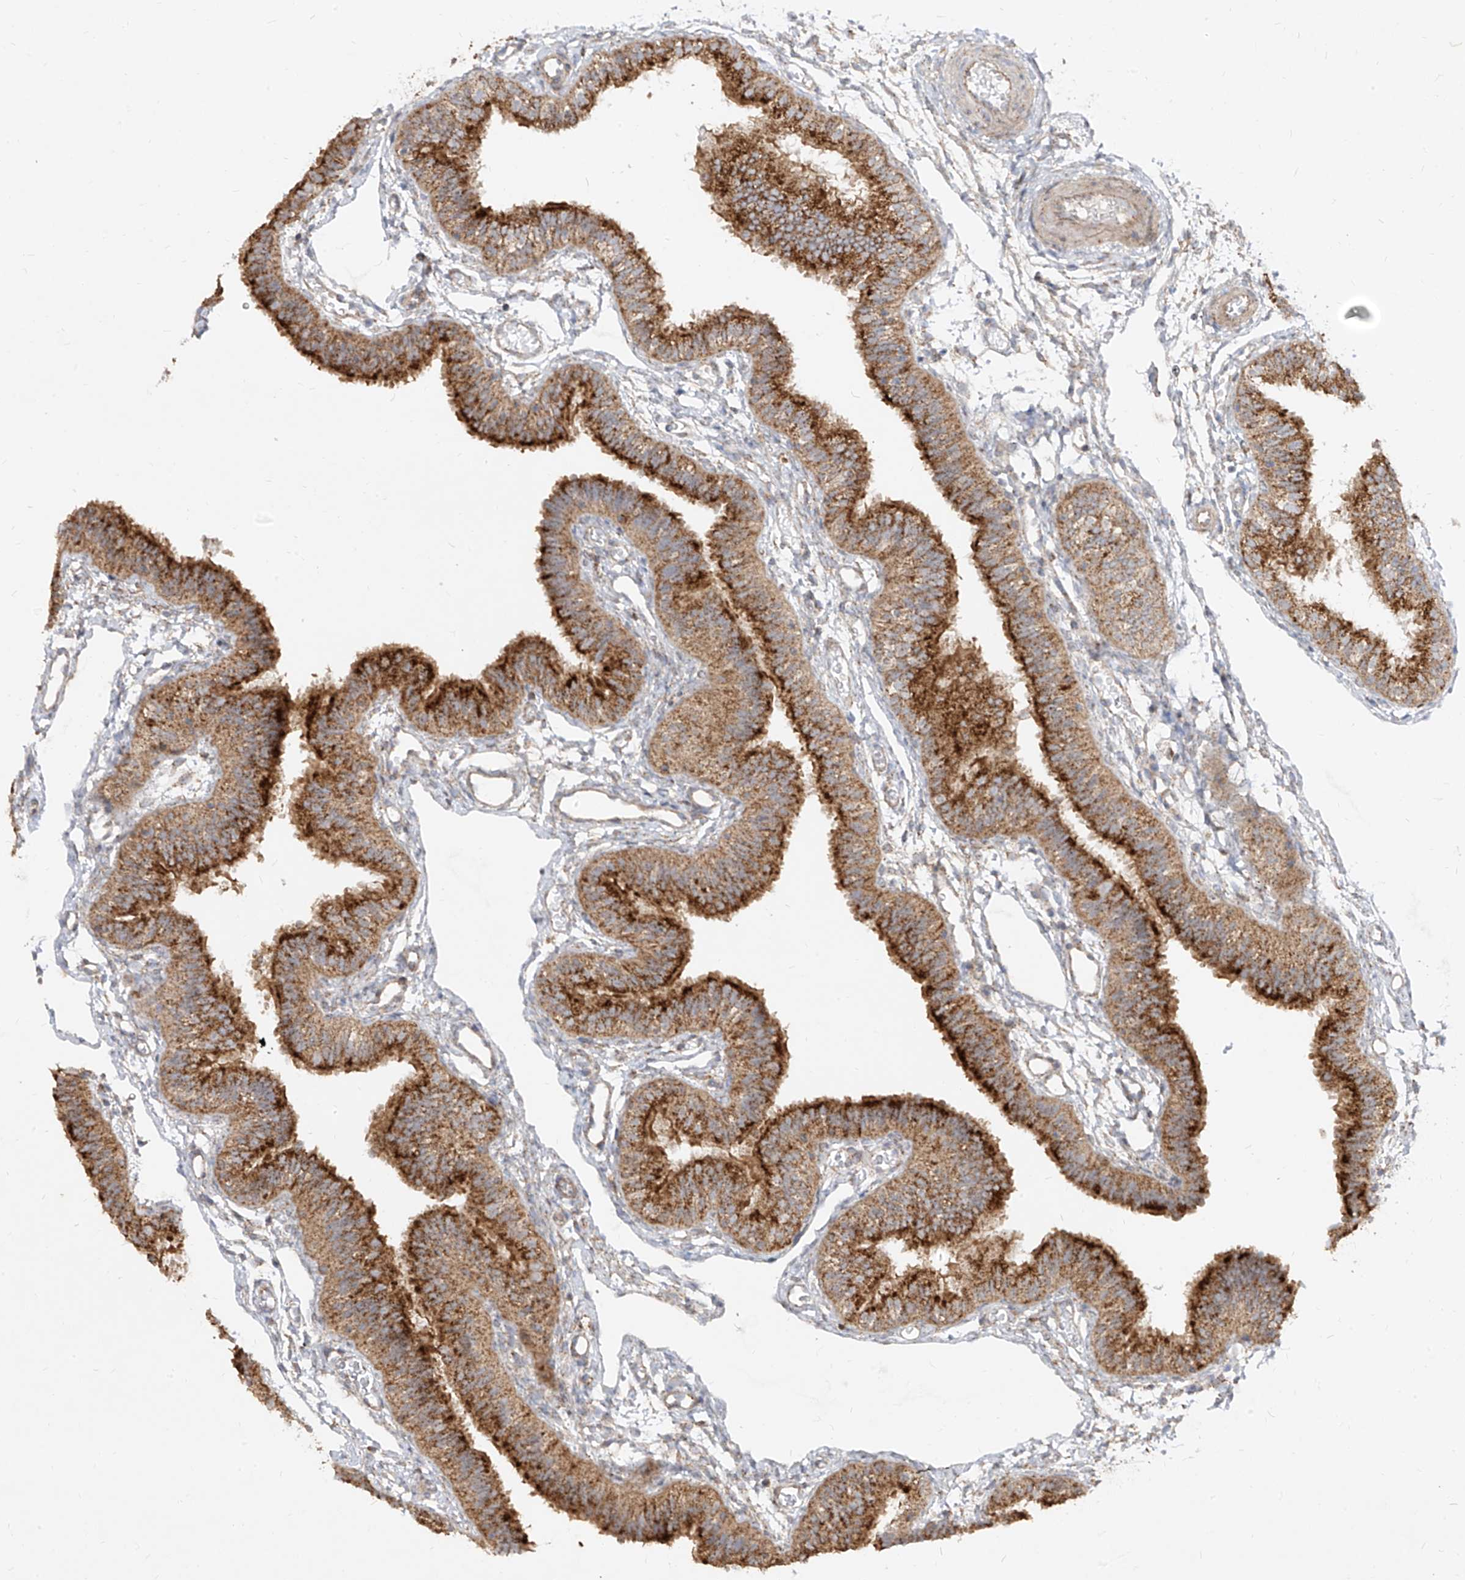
{"staining": {"intensity": "strong", "quantity": ">75%", "location": "cytoplasmic/membranous"}, "tissue": "fallopian tube", "cell_type": "Glandular cells", "image_type": "normal", "snomed": [{"axis": "morphology", "description": "Normal tissue, NOS"}, {"axis": "topography", "description": "Fallopian tube"}], "caption": "Immunohistochemistry (IHC) micrograph of normal fallopian tube: fallopian tube stained using immunohistochemistry (IHC) reveals high levels of strong protein expression localized specifically in the cytoplasmic/membranous of glandular cells, appearing as a cytoplasmic/membranous brown color.", "gene": "ABCD3", "patient": {"sex": "female", "age": 35}}